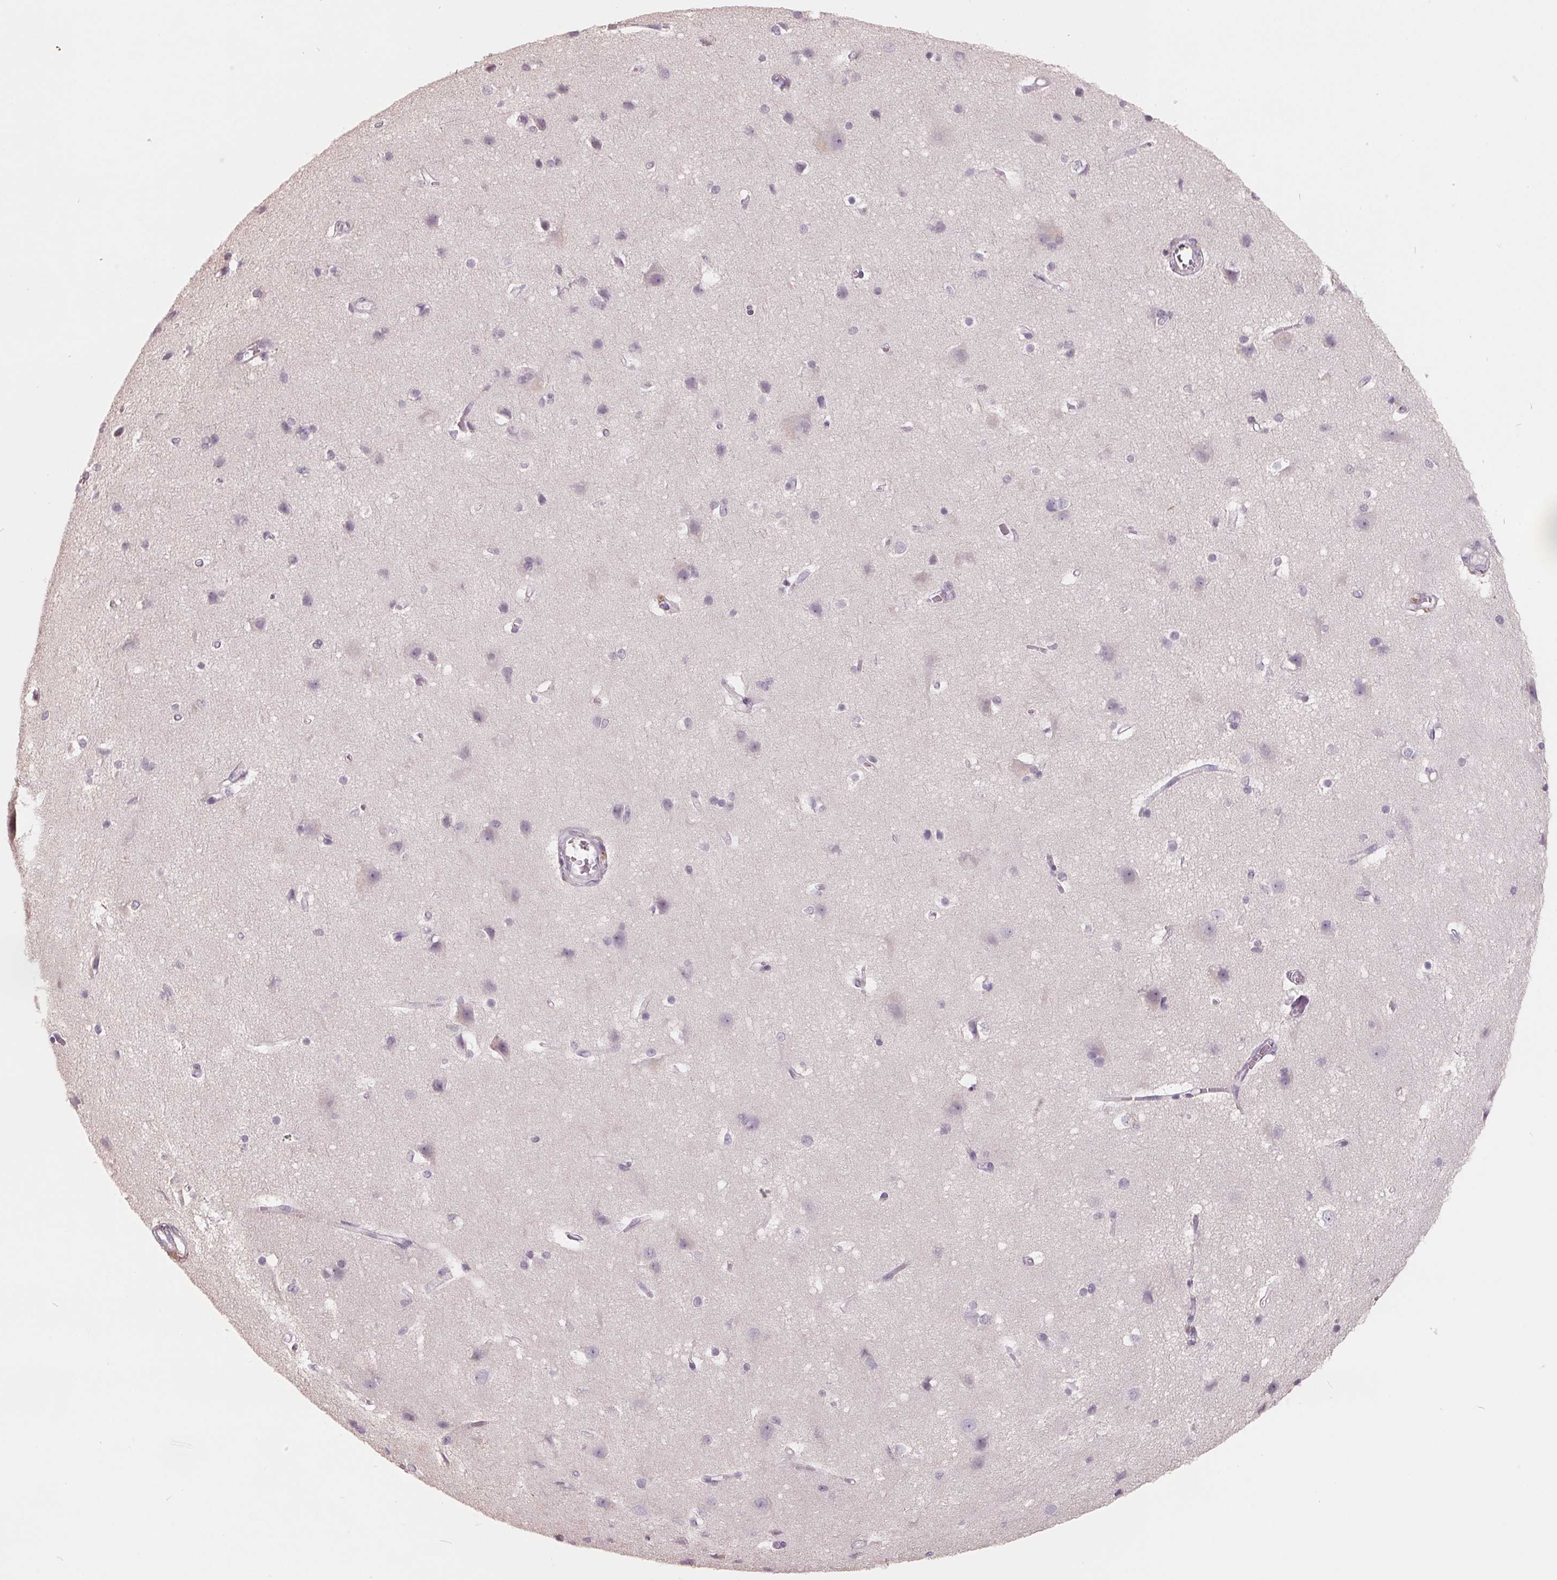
{"staining": {"intensity": "negative", "quantity": "none", "location": "none"}, "tissue": "cerebral cortex", "cell_type": "Endothelial cells", "image_type": "normal", "snomed": [{"axis": "morphology", "description": "Normal tissue, NOS"}, {"axis": "topography", "description": "Cerebral cortex"}], "caption": "Immunohistochemical staining of unremarkable cerebral cortex shows no significant staining in endothelial cells.", "gene": "FTCD", "patient": {"sex": "male", "age": 37}}